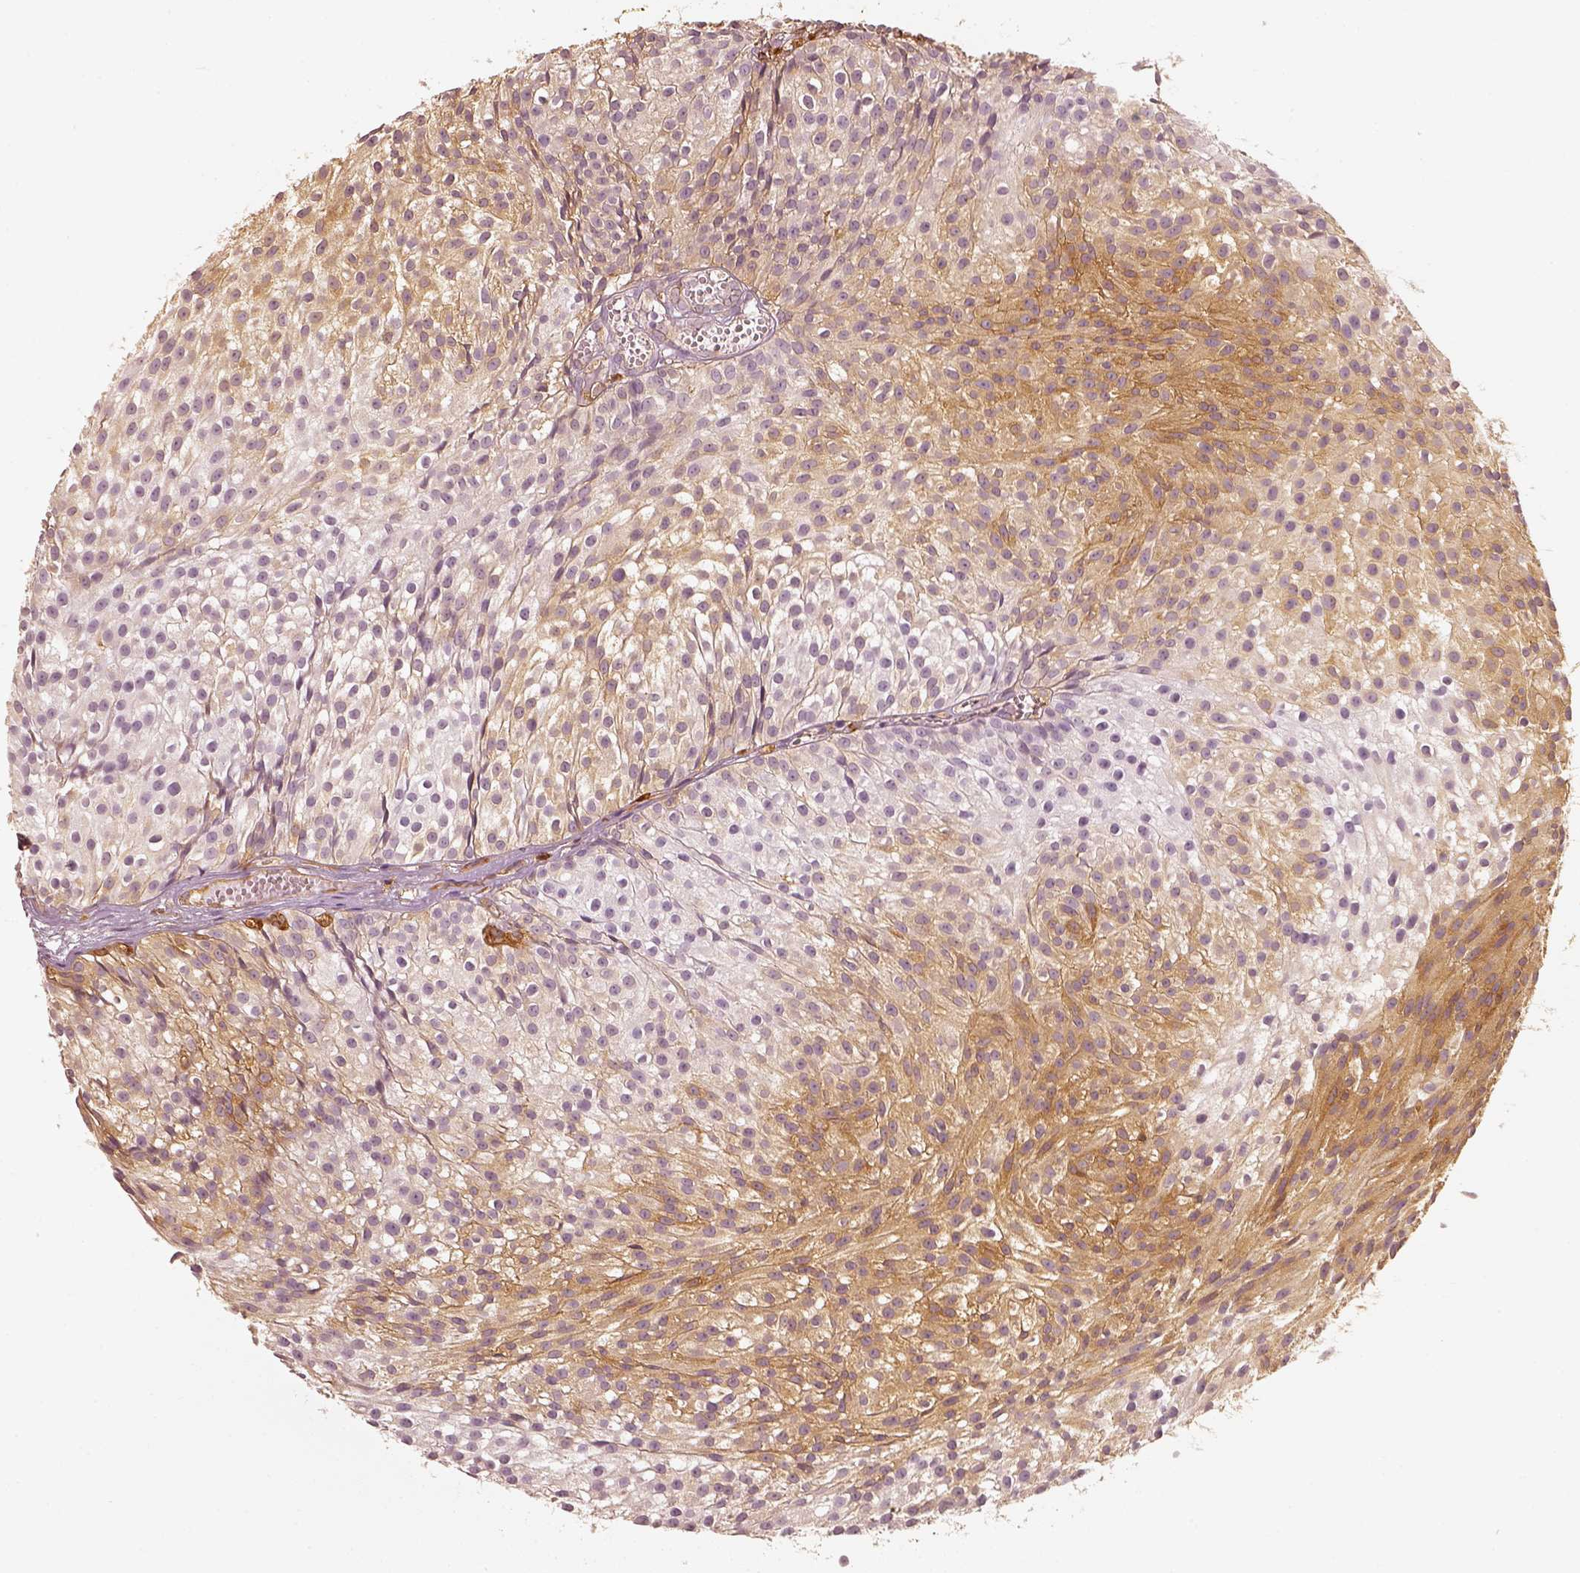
{"staining": {"intensity": "moderate", "quantity": ">75%", "location": "cytoplasmic/membranous"}, "tissue": "urothelial cancer", "cell_type": "Tumor cells", "image_type": "cancer", "snomed": [{"axis": "morphology", "description": "Urothelial carcinoma, Low grade"}, {"axis": "topography", "description": "Urinary bladder"}], "caption": "The image exhibits immunohistochemical staining of low-grade urothelial carcinoma. There is moderate cytoplasmic/membranous expression is identified in about >75% of tumor cells.", "gene": "FSCN1", "patient": {"sex": "male", "age": 63}}